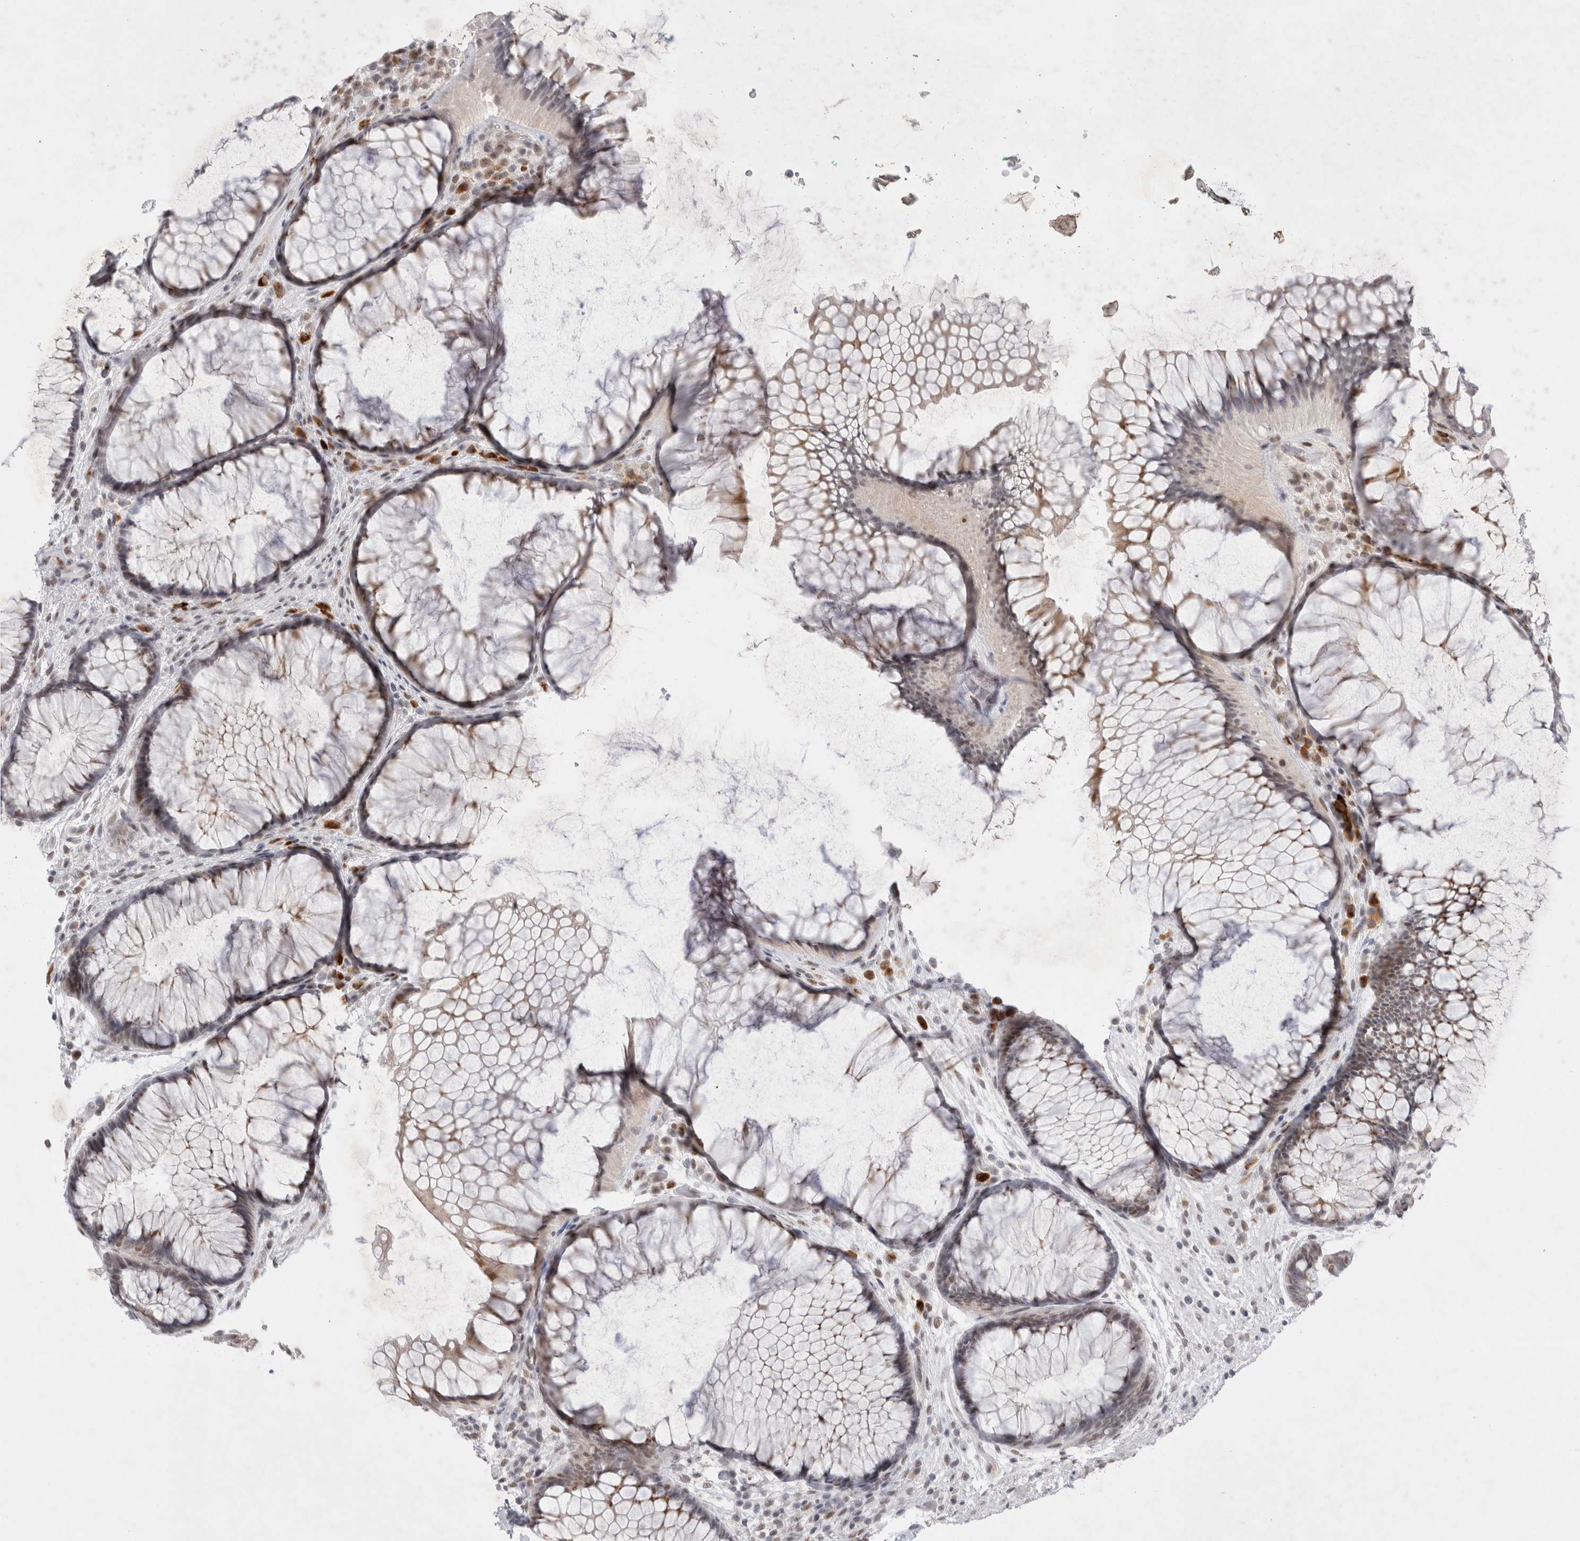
{"staining": {"intensity": "moderate", "quantity": "25%-75%", "location": "nuclear"}, "tissue": "rectum", "cell_type": "Glandular cells", "image_type": "normal", "snomed": [{"axis": "morphology", "description": "Normal tissue, NOS"}, {"axis": "topography", "description": "Rectum"}], "caption": "Immunohistochemistry (DAB (3,3'-diaminobenzidine)) staining of unremarkable rectum exhibits moderate nuclear protein staining in about 25%-75% of glandular cells. The staining was performed using DAB (3,3'-diaminobenzidine), with brown indicating positive protein expression. Nuclei are stained blue with hematoxylin.", "gene": "RECQL4", "patient": {"sex": "male", "age": 51}}